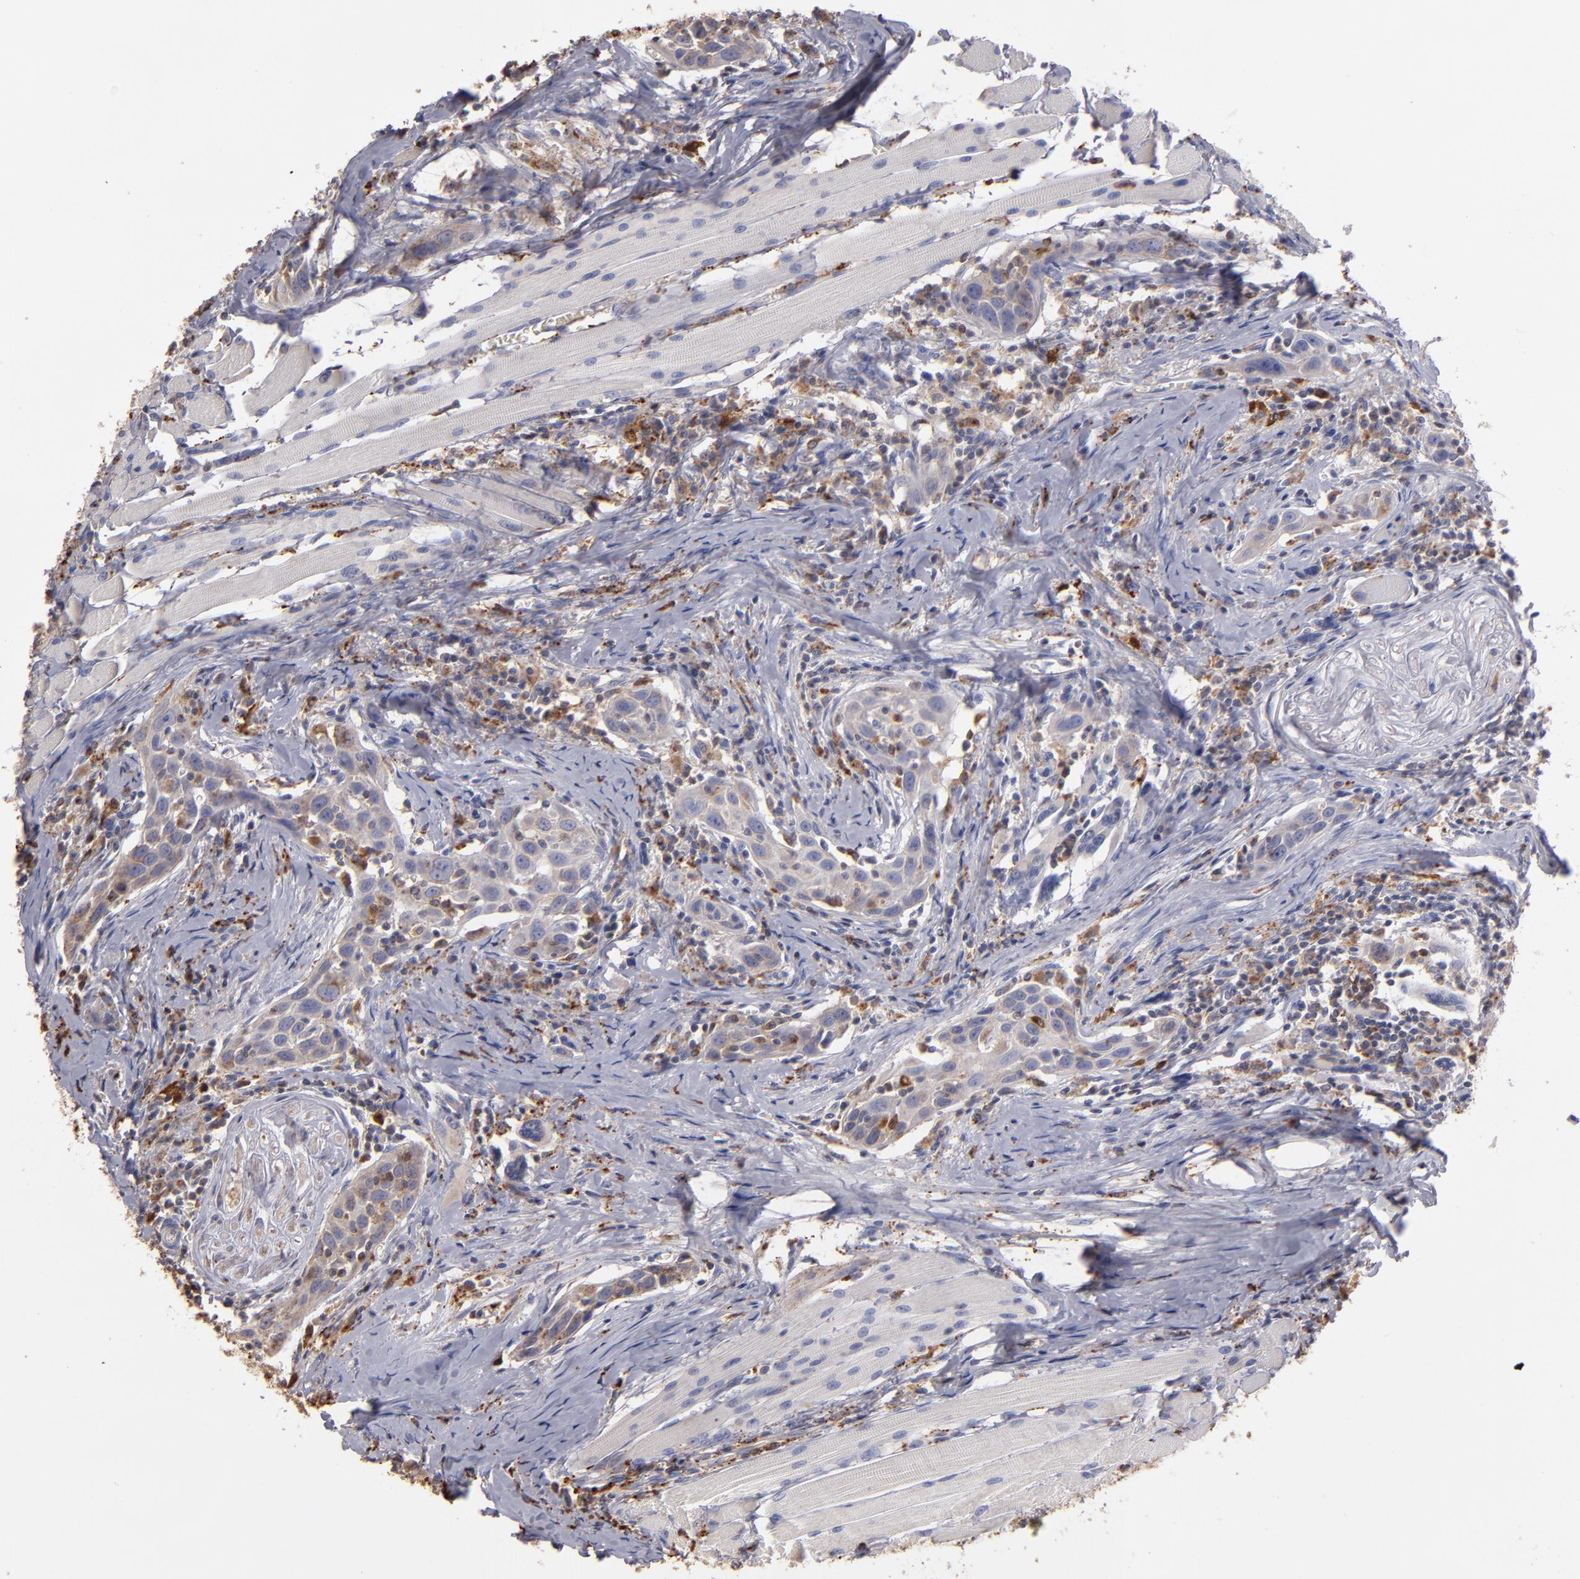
{"staining": {"intensity": "weak", "quantity": ">75%", "location": "cytoplasmic/membranous"}, "tissue": "head and neck cancer", "cell_type": "Tumor cells", "image_type": "cancer", "snomed": [{"axis": "morphology", "description": "Squamous cell carcinoma, NOS"}, {"axis": "topography", "description": "Oral tissue"}, {"axis": "topography", "description": "Head-Neck"}], "caption": "Protein staining of squamous cell carcinoma (head and neck) tissue reveals weak cytoplasmic/membranous staining in about >75% of tumor cells.", "gene": "TRAF1", "patient": {"sex": "female", "age": 50}}